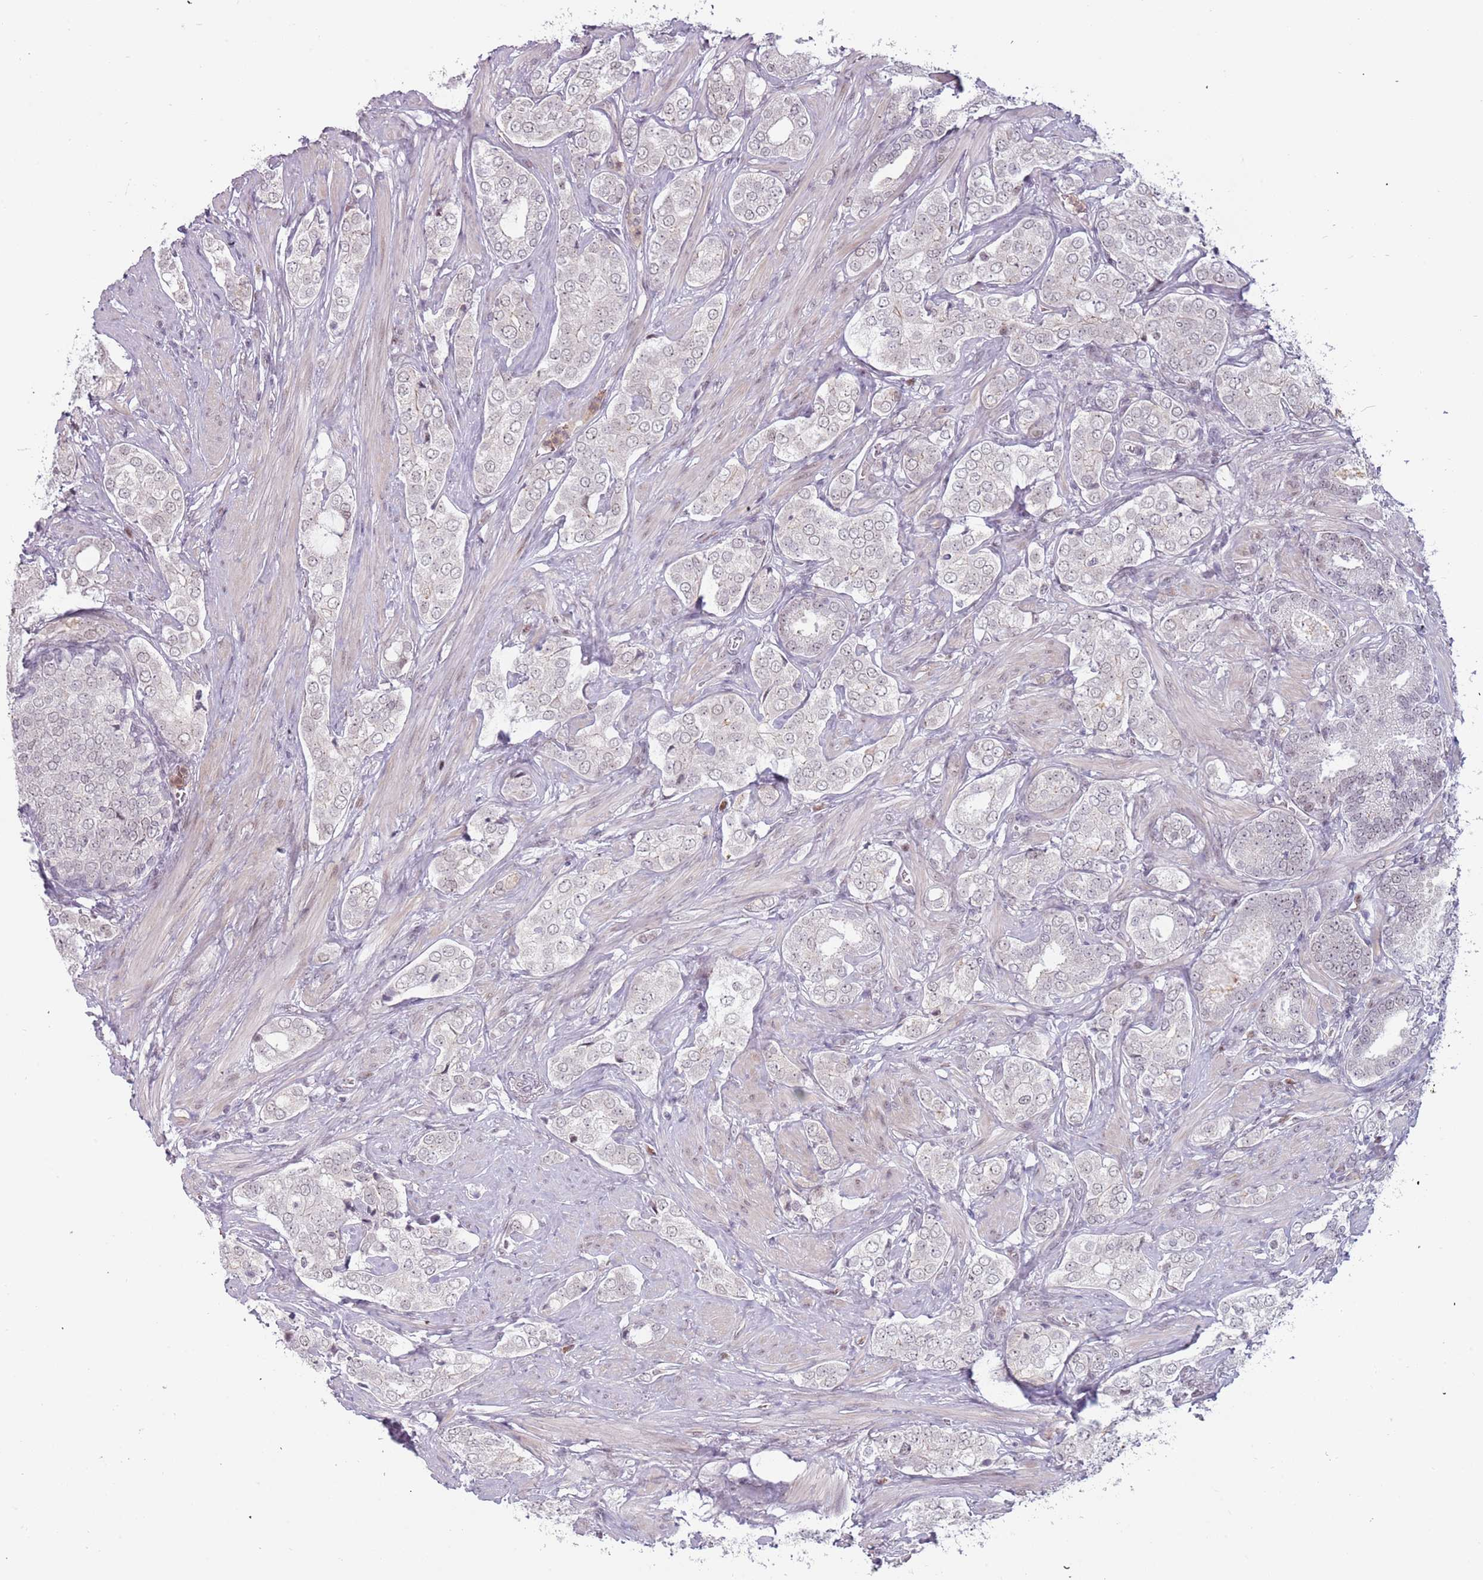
{"staining": {"intensity": "negative", "quantity": "none", "location": "none"}, "tissue": "prostate cancer", "cell_type": "Tumor cells", "image_type": "cancer", "snomed": [{"axis": "morphology", "description": "Adenocarcinoma, High grade"}, {"axis": "topography", "description": "Prostate"}], "caption": "Prostate cancer (high-grade adenocarcinoma) stained for a protein using immunohistochemistry displays no expression tumor cells.", "gene": "REXO4", "patient": {"sex": "male", "age": 71}}